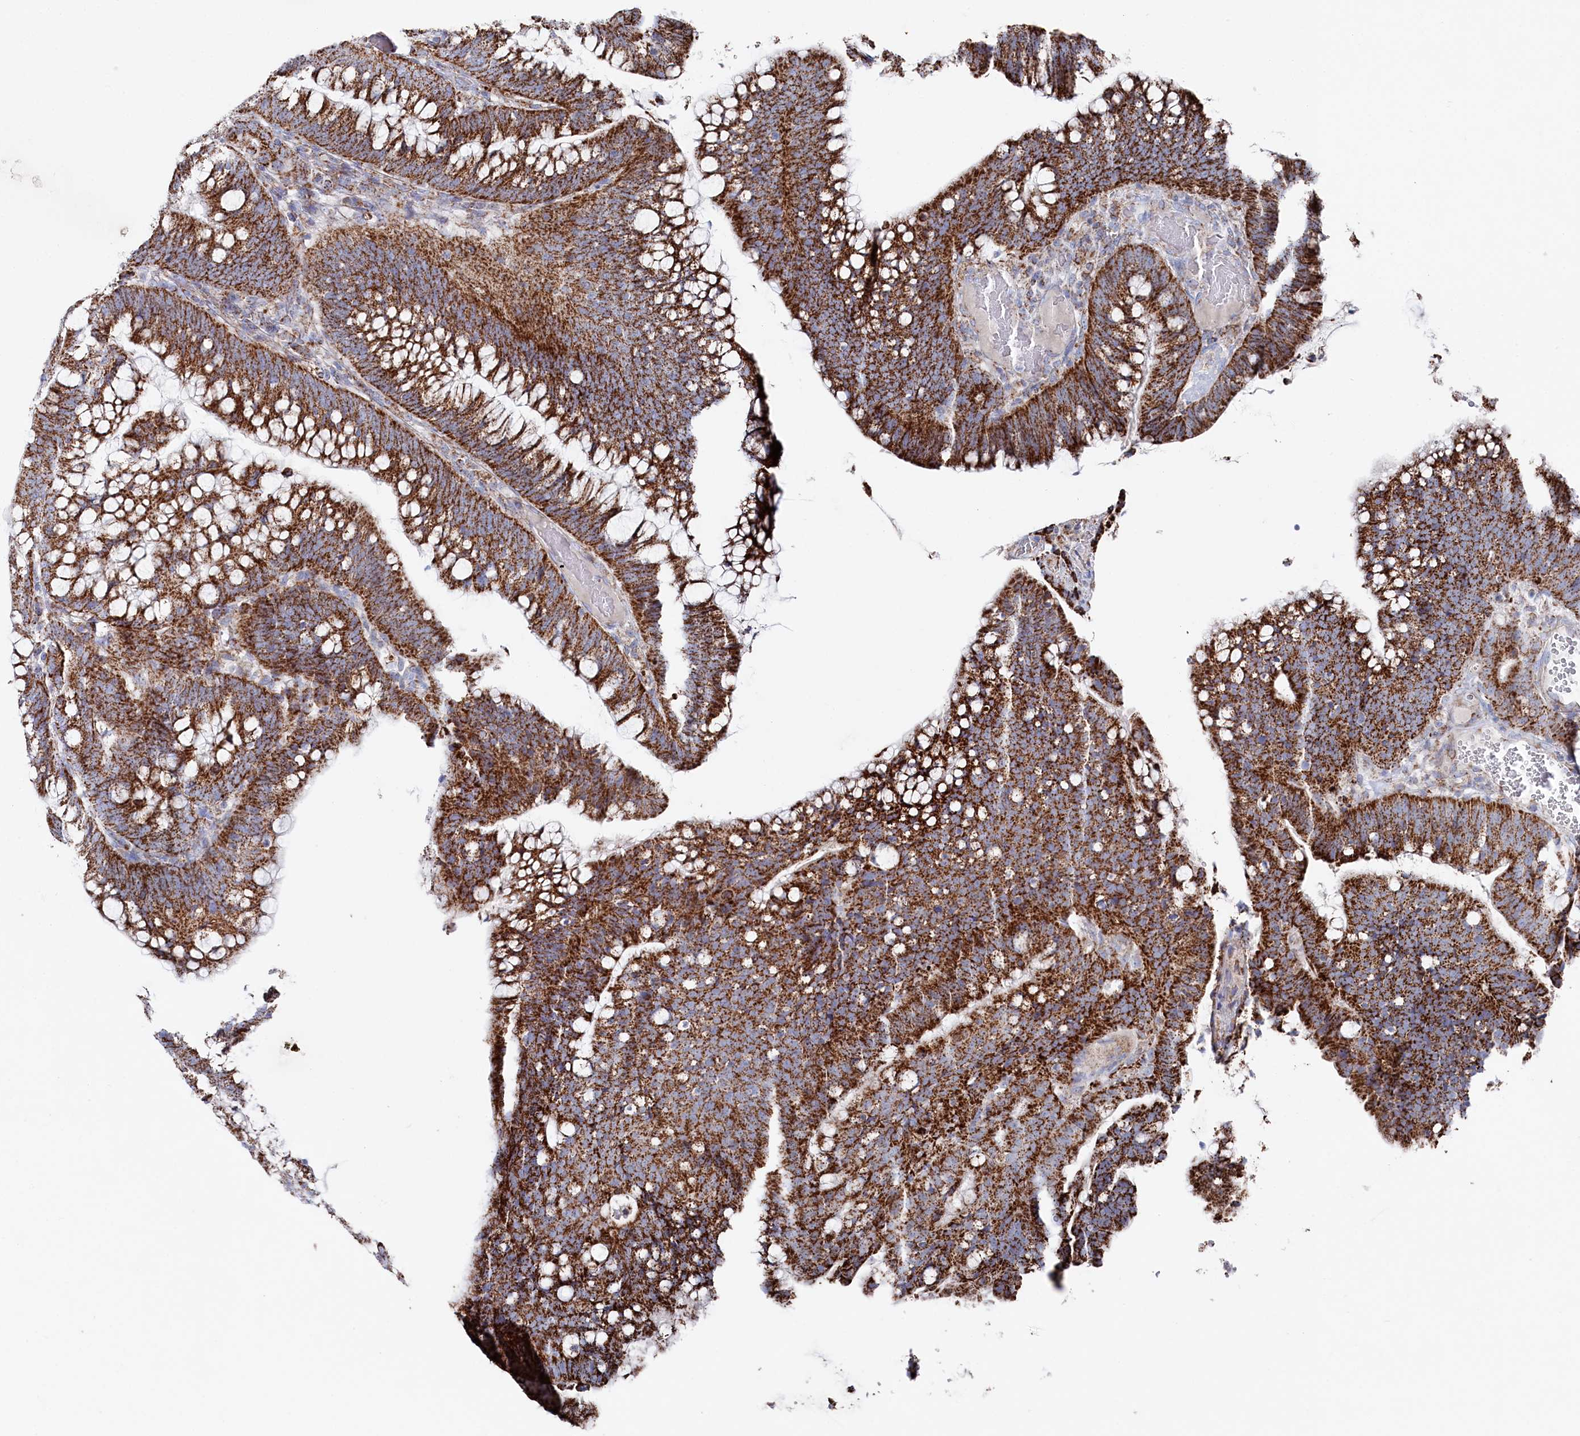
{"staining": {"intensity": "strong", "quantity": ">75%", "location": "cytoplasmic/membranous"}, "tissue": "colorectal cancer", "cell_type": "Tumor cells", "image_type": "cancer", "snomed": [{"axis": "morphology", "description": "Adenocarcinoma, NOS"}, {"axis": "topography", "description": "Colon"}], "caption": "Protein expression analysis of human colorectal cancer (adenocarcinoma) reveals strong cytoplasmic/membranous positivity in approximately >75% of tumor cells.", "gene": "GLS2", "patient": {"sex": "female", "age": 66}}